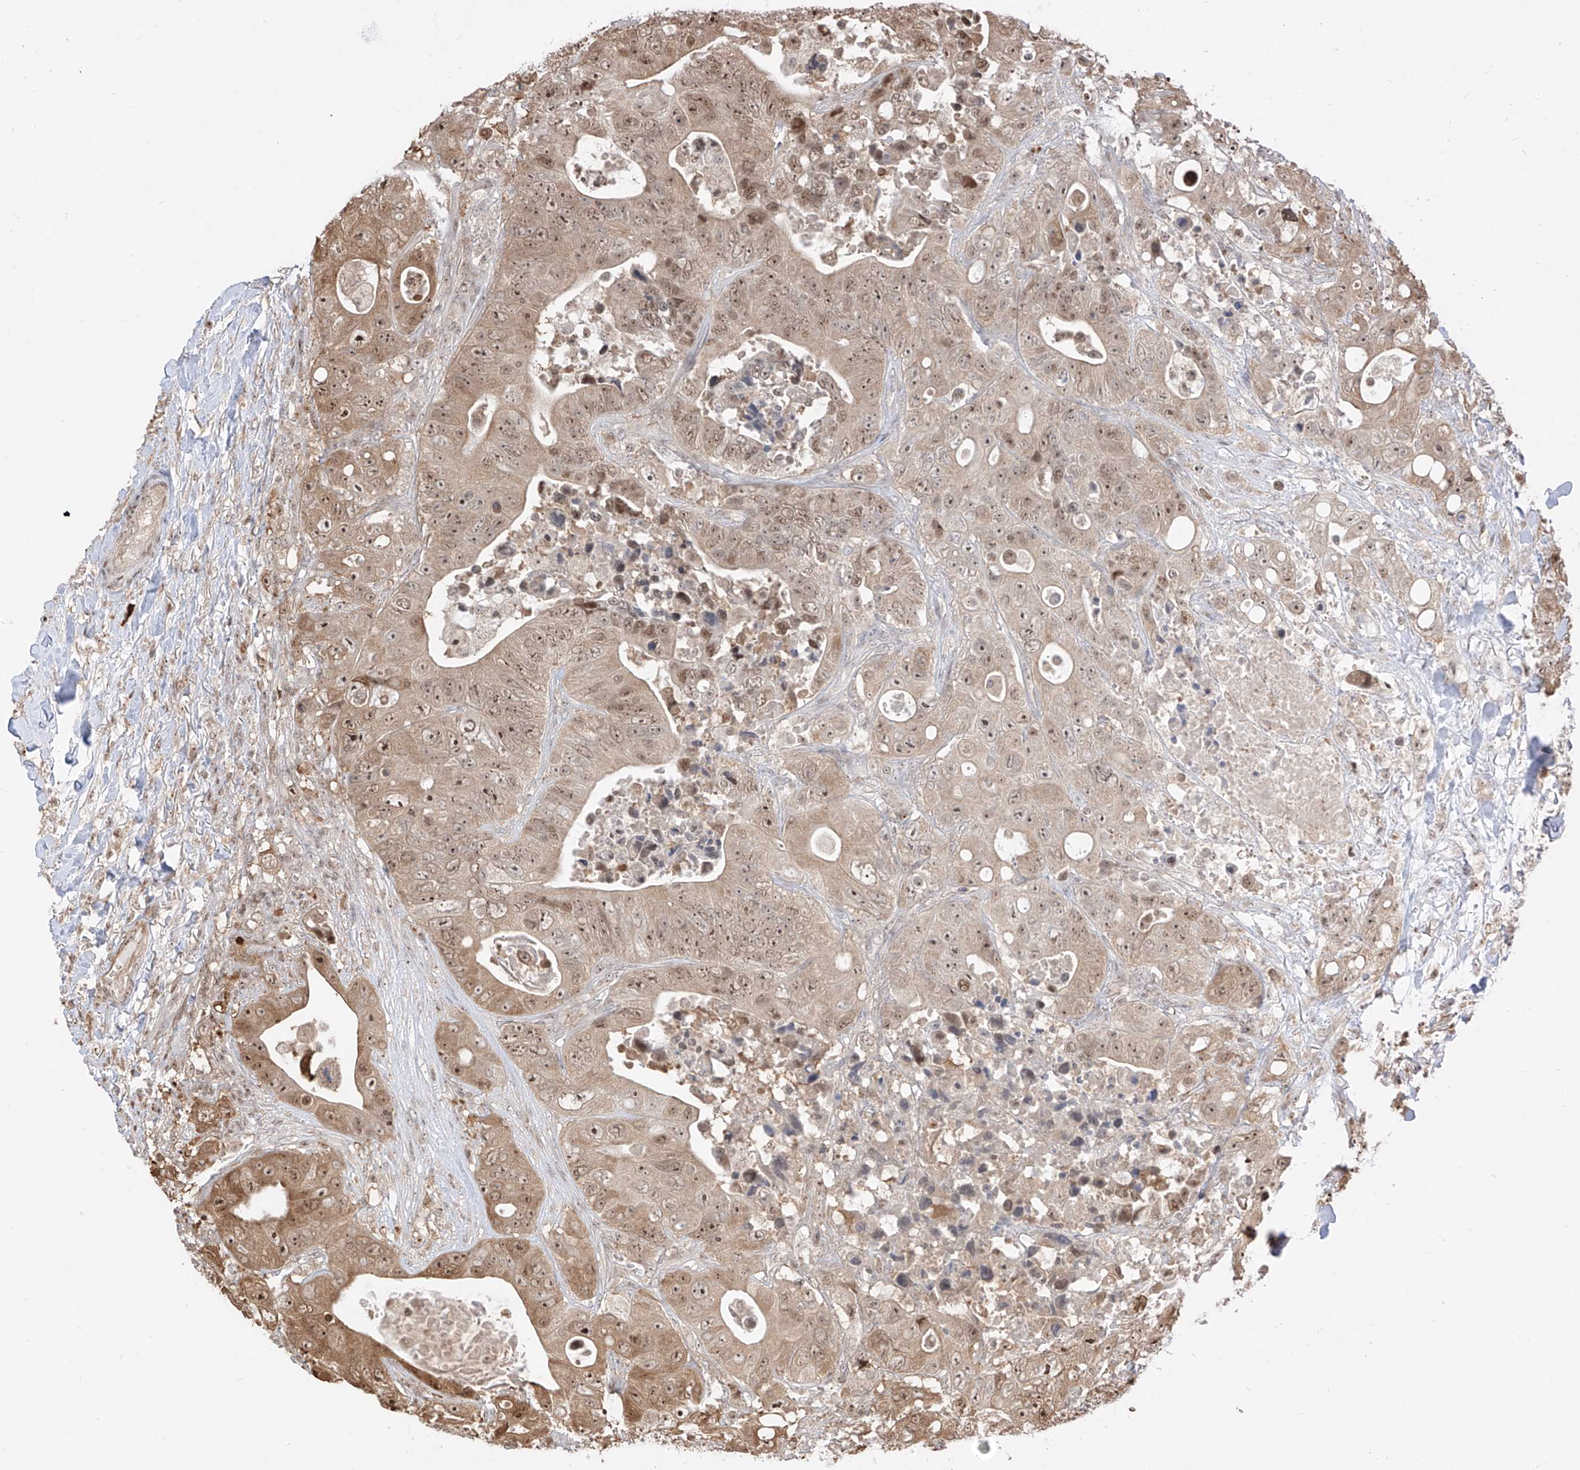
{"staining": {"intensity": "moderate", "quantity": ">75%", "location": "cytoplasmic/membranous,nuclear"}, "tissue": "colorectal cancer", "cell_type": "Tumor cells", "image_type": "cancer", "snomed": [{"axis": "morphology", "description": "Adenocarcinoma, NOS"}, {"axis": "topography", "description": "Colon"}], "caption": "A histopathology image of human colorectal cancer (adenocarcinoma) stained for a protein exhibits moderate cytoplasmic/membranous and nuclear brown staining in tumor cells. (IHC, brightfield microscopy, high magnification).", "gene": "VMP1", "patient": {"sex": "female", "age": 46}}